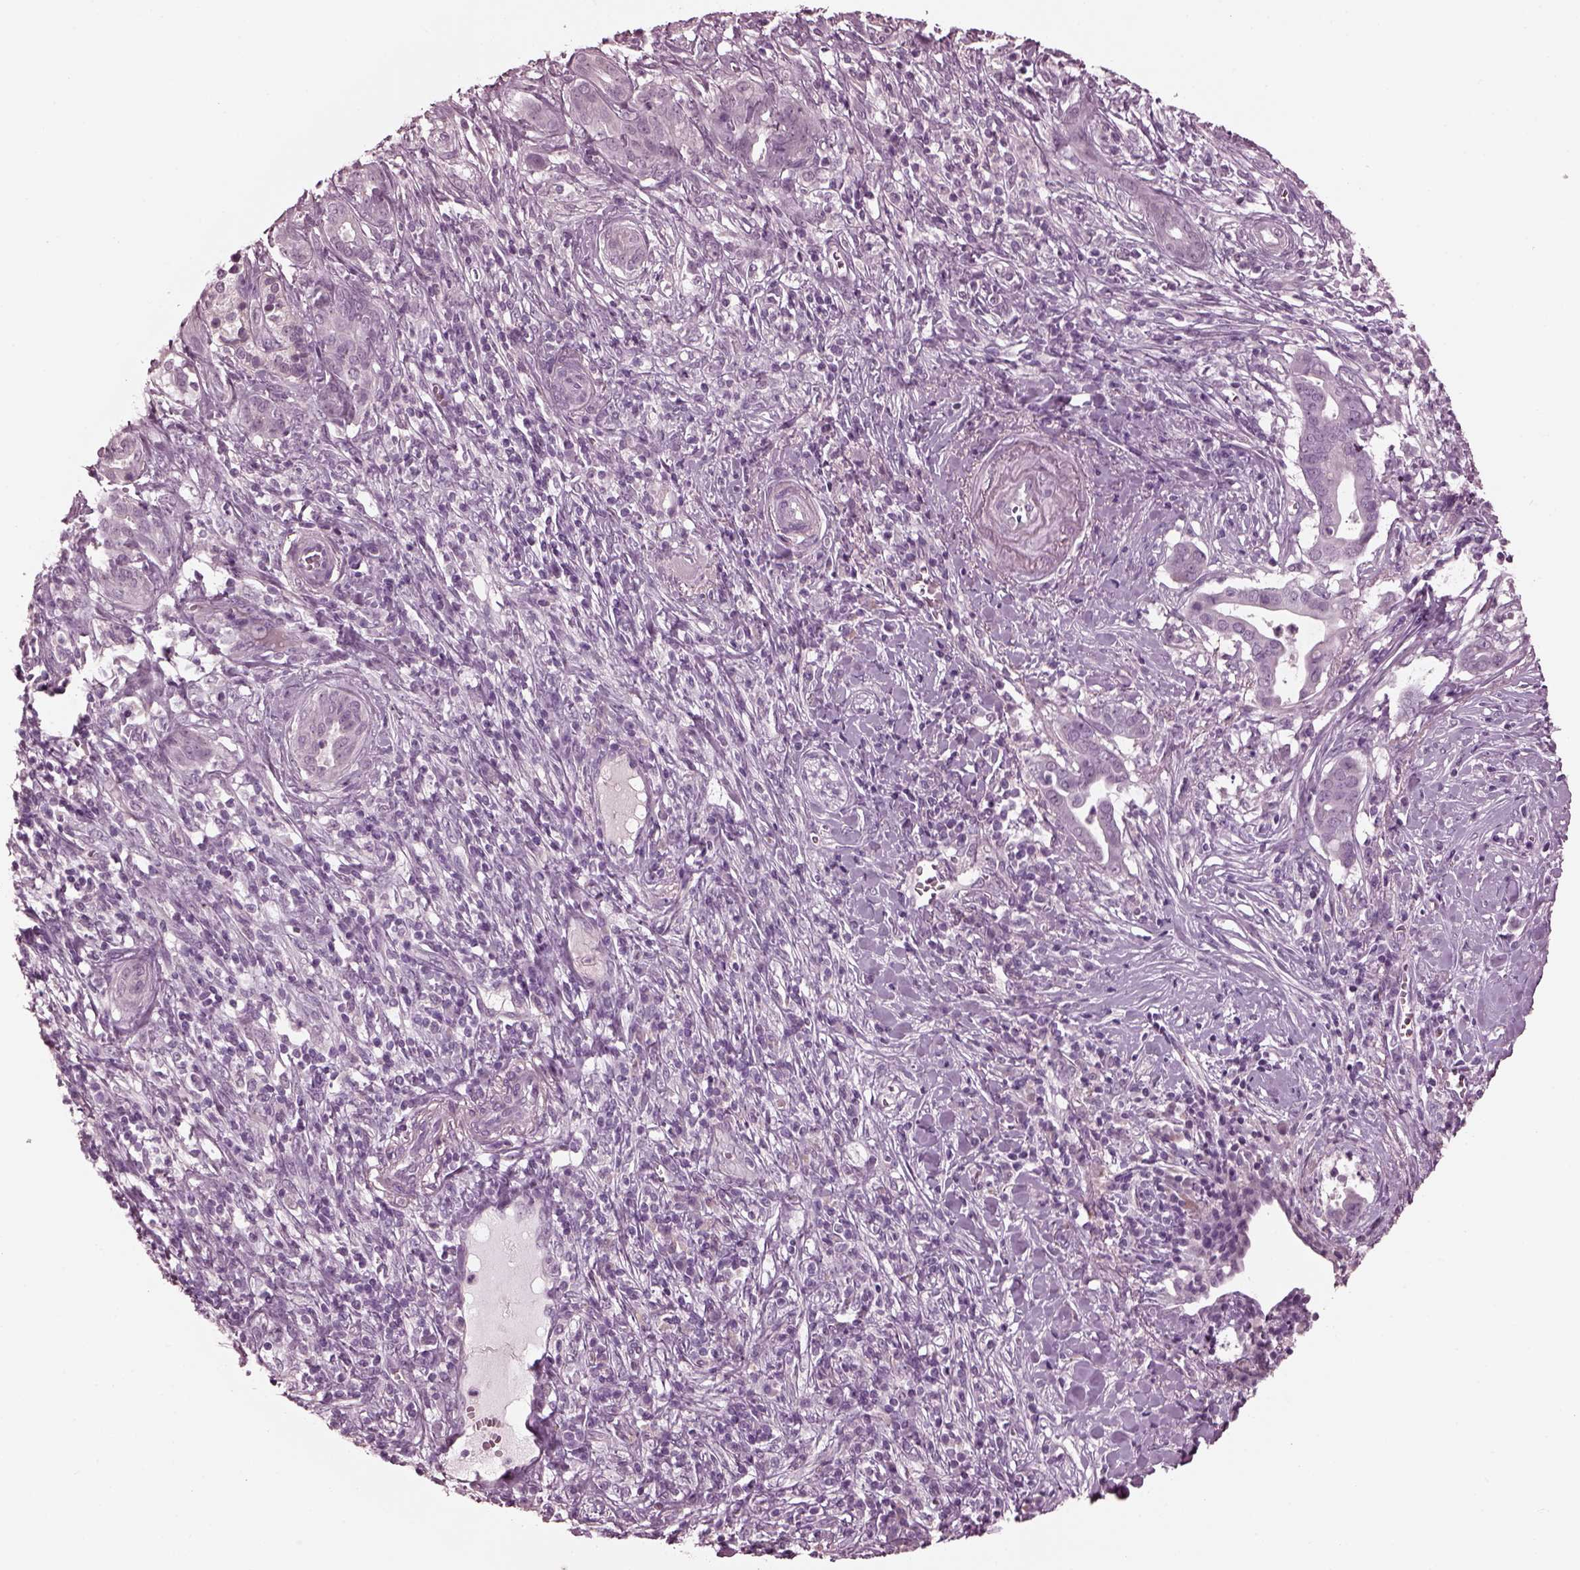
{"staining": {"intensity": "negative", "quantity": "none", "location": "none"}, "tissue": "pancreatic cancer", "cell_type": "Tumor cells", "image_type": "cancer", "snomed": [{"axis": "morphology", "description": "Adenocarcinoma, NOS"}, {"axis": "topography", "description": "Pancreas"}], "caption": "Adenocarcinoma (pancreatic) stained for a protein using immunohistochemistry displays no expression tumor cells.", "gene": "MIB2", "patient": {"sex": "male", "age": 61}}